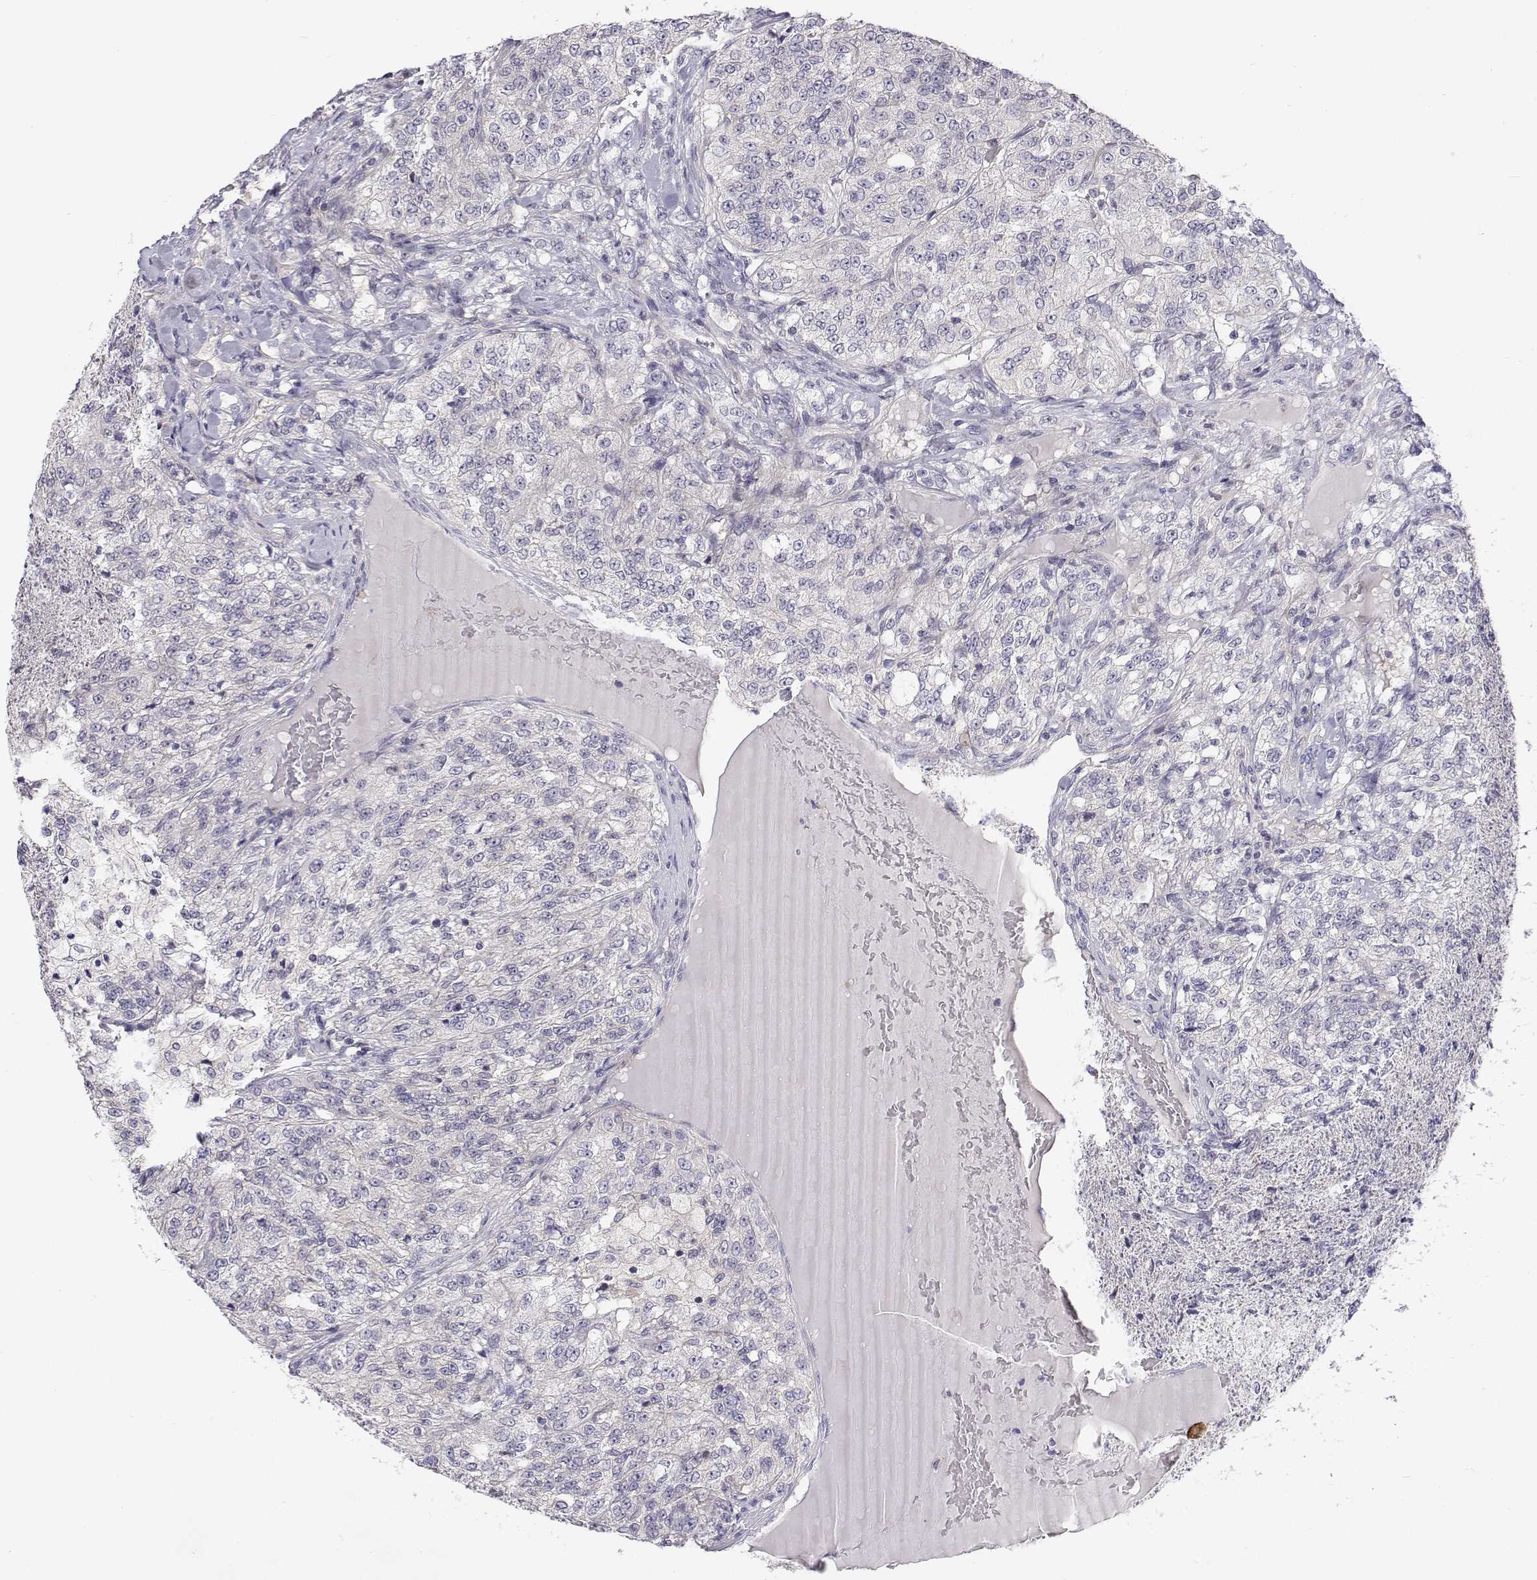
{"staining": {"intensity": "negative", "quantity": "none", "location": "none"}, "tissue": "renal cancer", "cell_type": "Tumor cells", "image_type": "cancer", "snomed": [{"axis": "morphology", "description": "Adenocarcinoma, NOS"}, {"axis": "topography", "description": "Kidney"}], "caption": "Immunohistochemistry (IHC) micrograph of human renal cancer stained for a protein (brown), which displays no positivity in tumor cells. Nuclei are stained in blue.", "gene": "MYPN", "patient": {"sex": "female", "age": 63}}